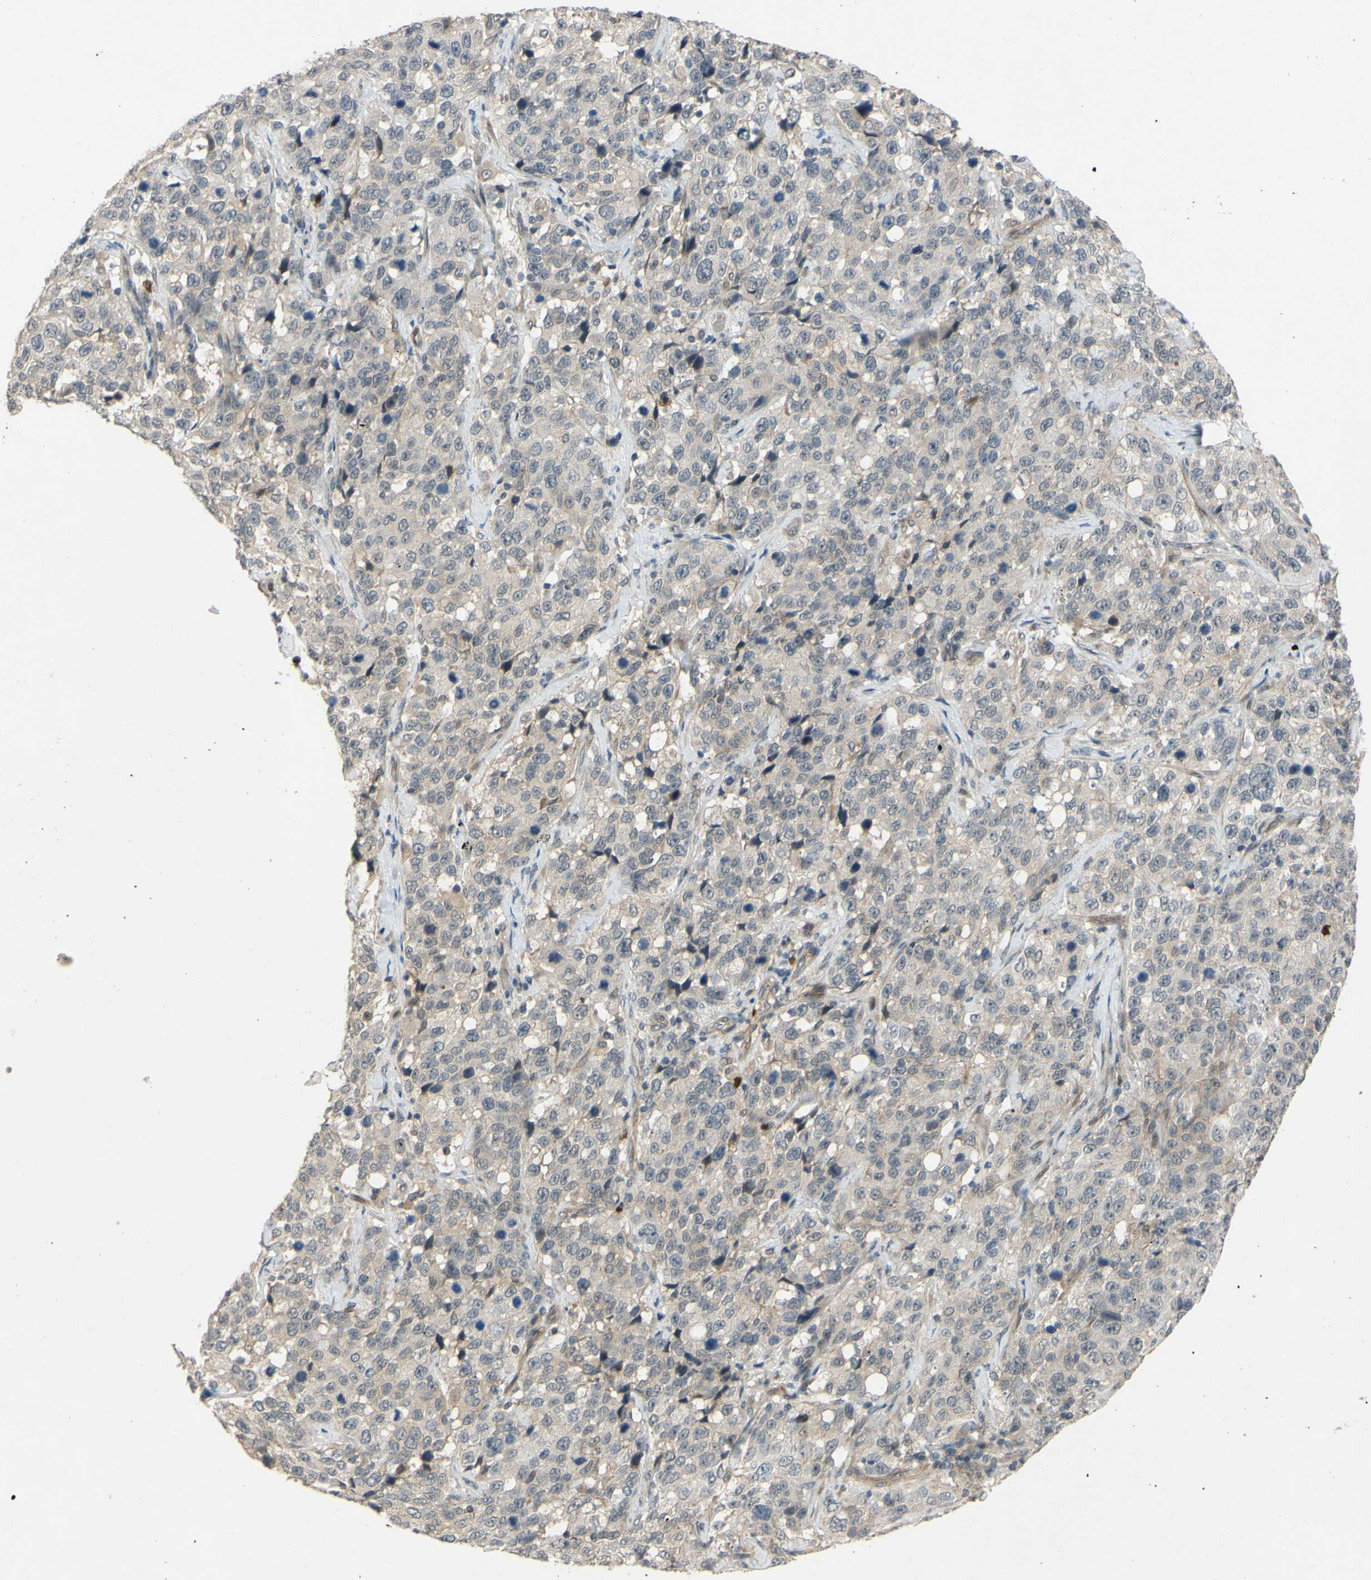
{"staining": {"intensity": "weak", "quantity": "25%-75%", "location": "cytoplasmic/membranous"}, "tissue": "stomach cancer", "cell_type": "Tumor cells", "image_type": "cancer", "snomed": [{"axis": "morphology", "description": "Normal tissue, NOS"}, {"axis": "morphology", "description": "Adenocarcinoma, NOS"}, {"axis": "topography", "description": "Stomach"}], "caption": "Weak cytoplasmic/membranous expression is present in approximately 25%-75% of tumor cells in adenocarcinoma (stomach).", "gene": "ALK", "patient": {"sex": "male", "age": 48}}